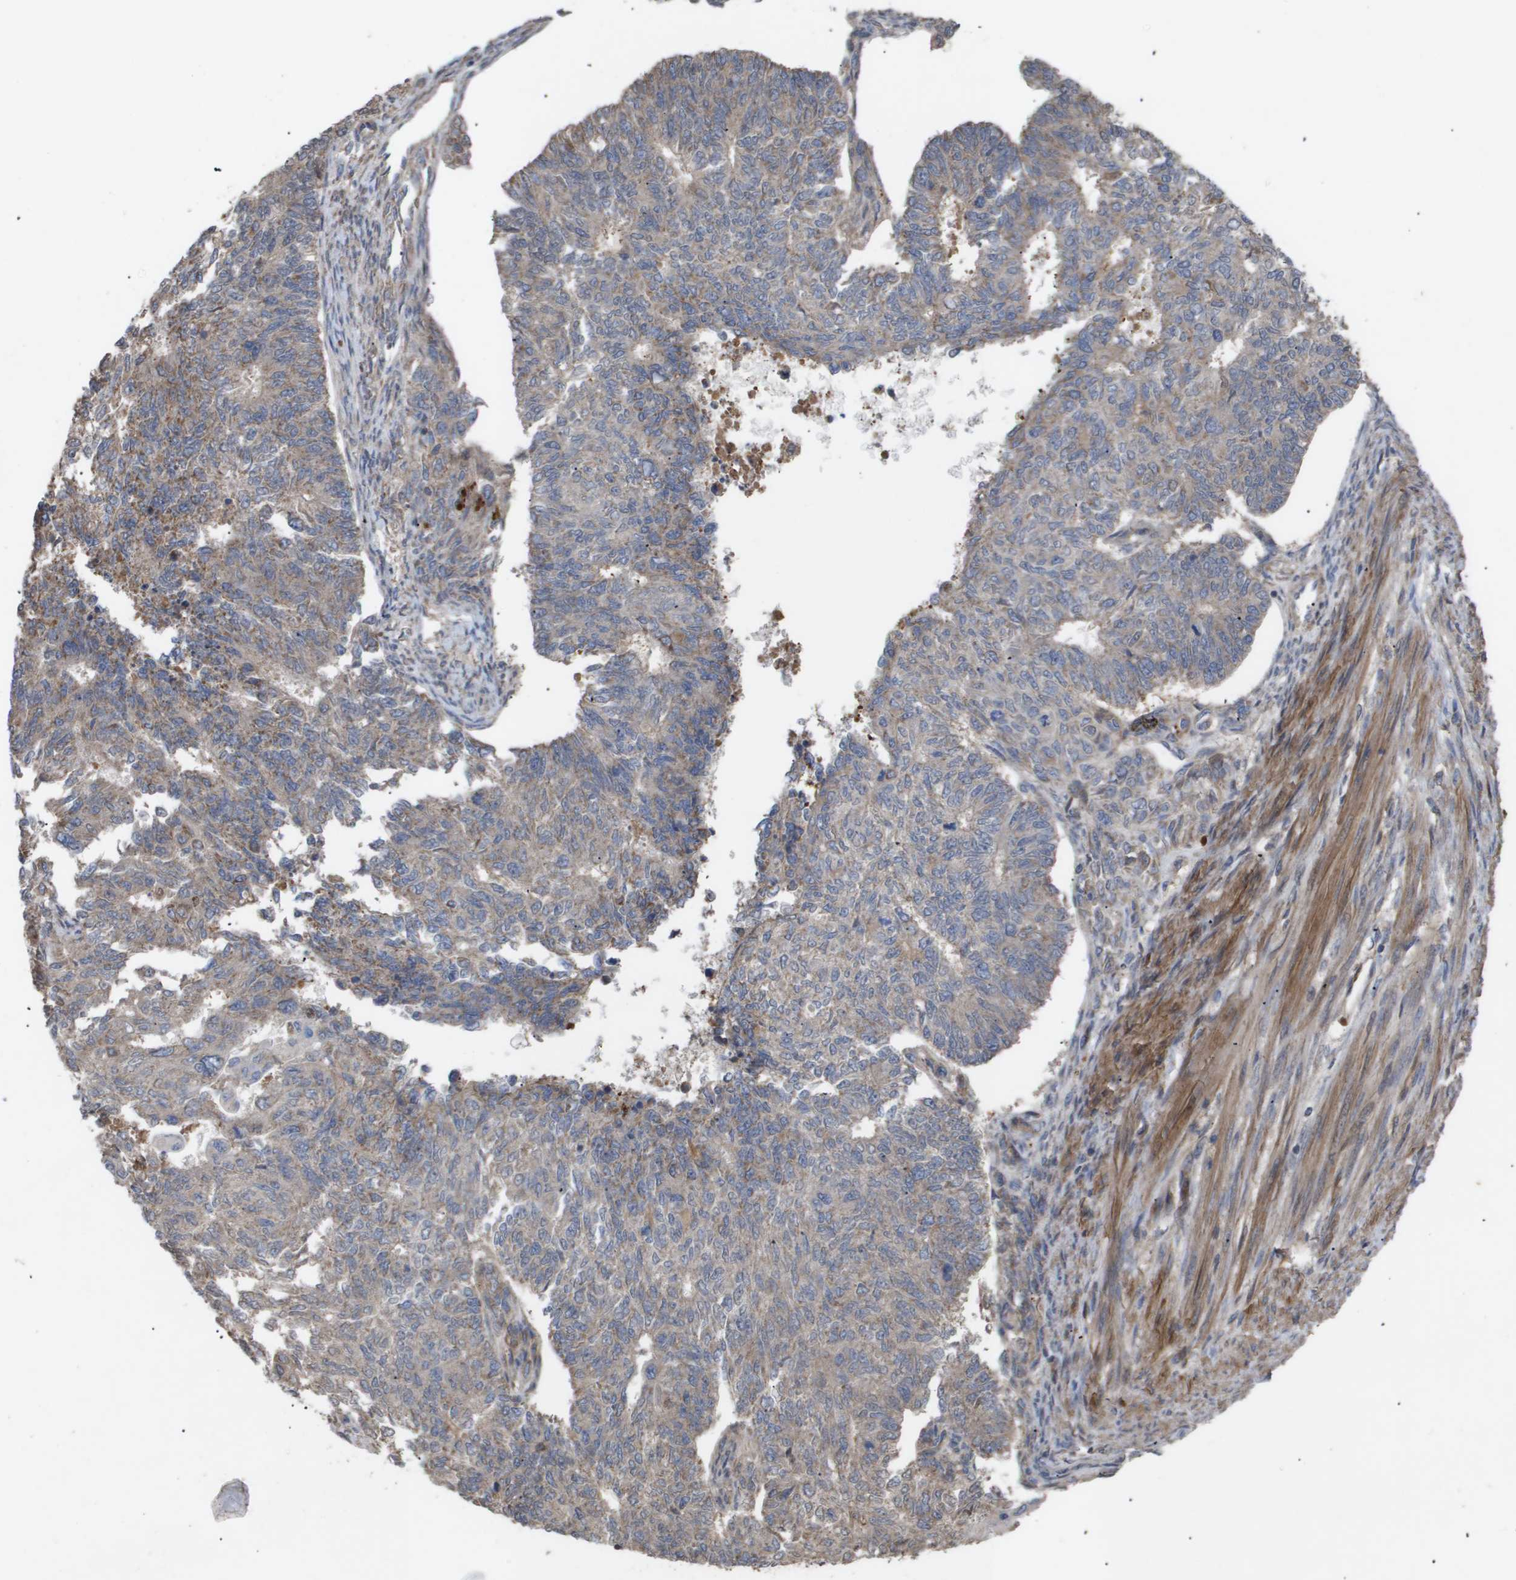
{"staining": {"intensity": "weak", "quantity": ">75%", "location": "cytoplasmic/membranous"}, "tissue": "endometrial cancer", "cell_type": "Tumor cells", "image_type": "cancer", "snomed": [{"axis": "morphology", "description": "Adenocarcinoma, NOS"}, {"axis": "topography", "description": "Endometrium"}], "caption": "DAB immunohistochemical staining of human endometrial cancer demonstrates weak cytoplasmic/membranous protein staining in approximately >75% of tumor cells.", "gene": "TNS1", "patient": {"sex": "female", "age": 32}}